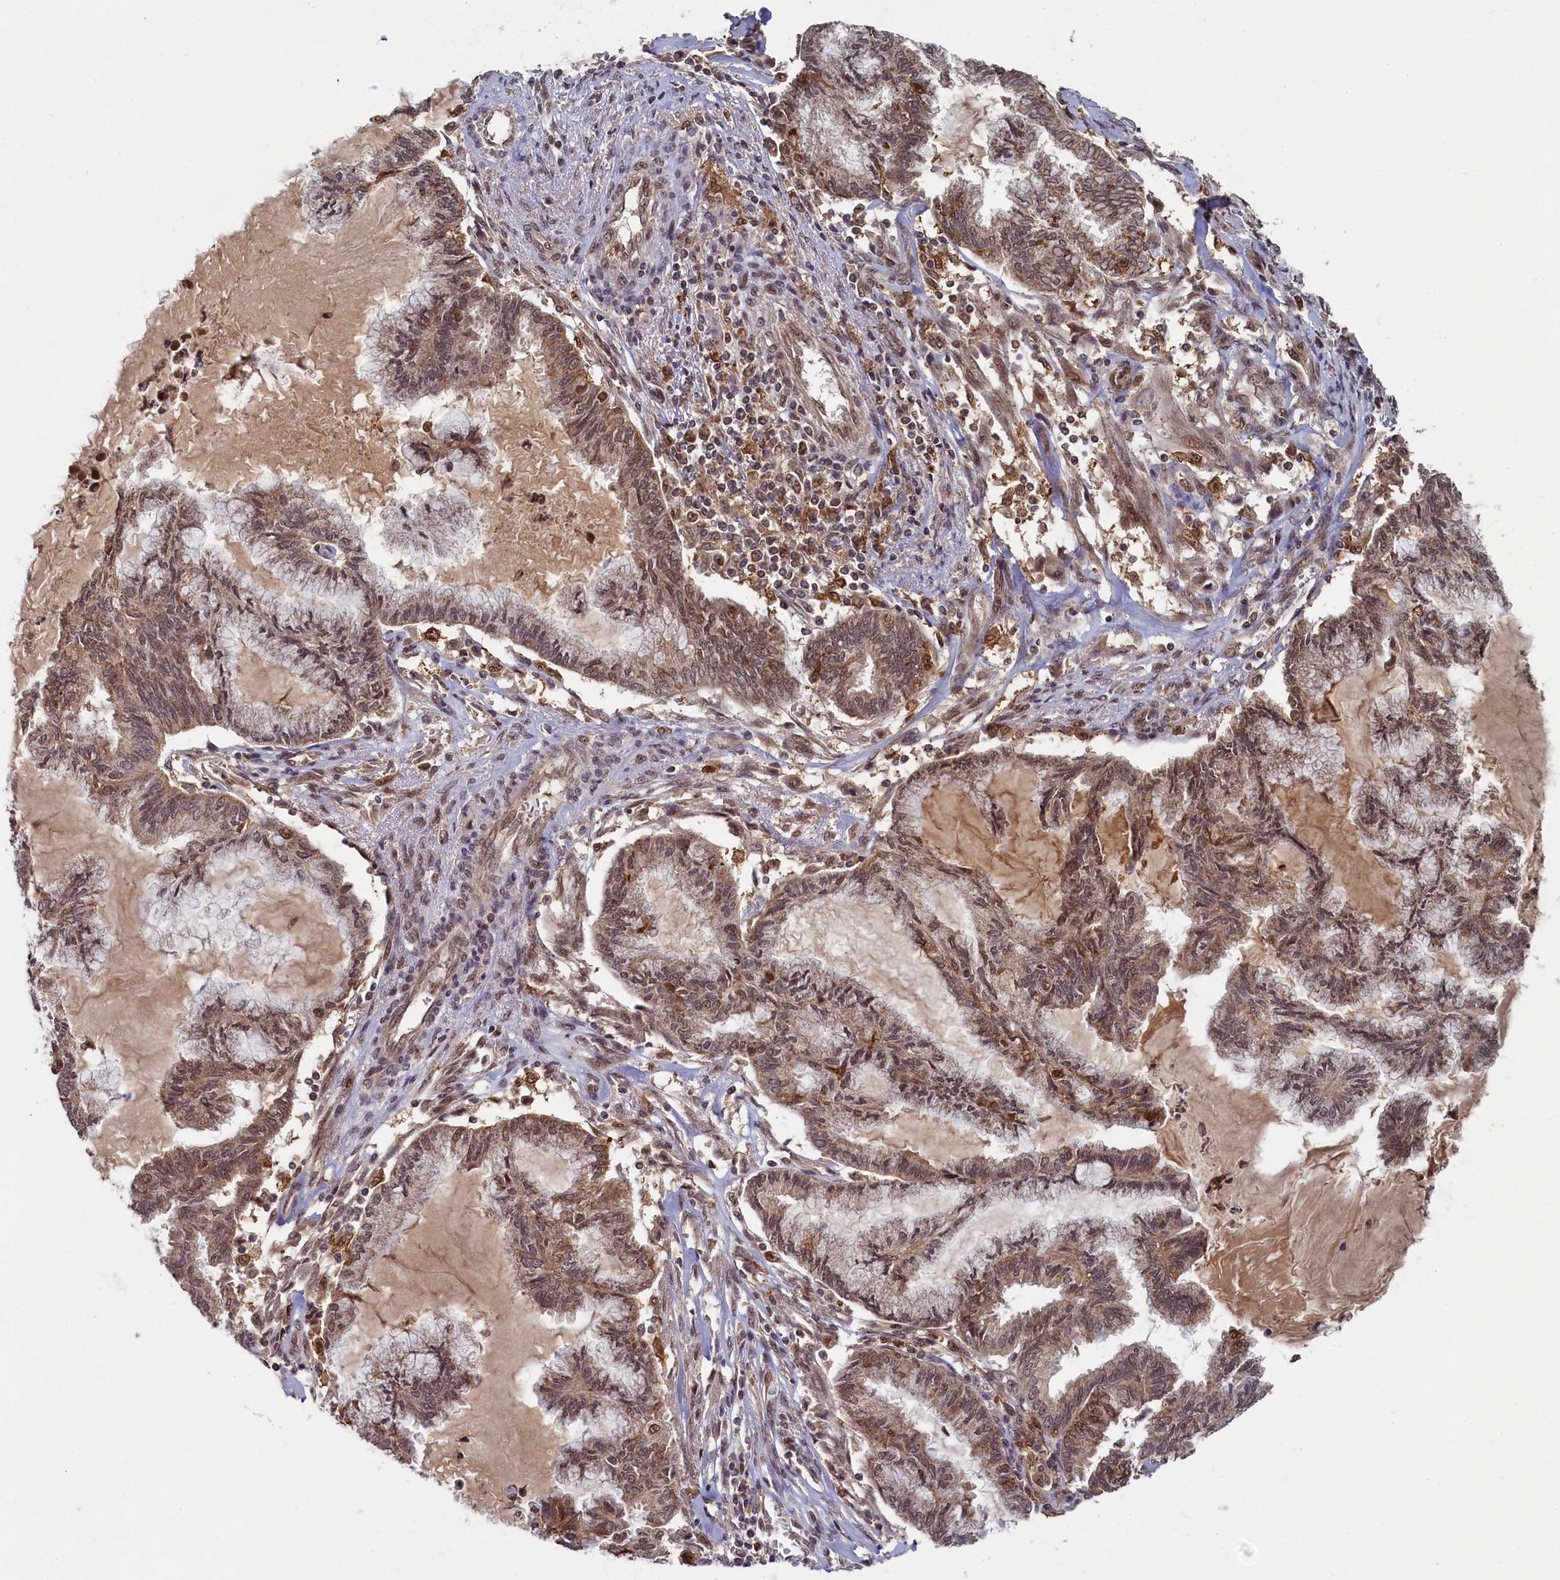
{"staining": {"intensity": "moderate", "quantity": ">75%", "location": "cytoplasmic/membranous,nuclear"}, "tissue": "endometrial cancer", "cell_type": "Tumor cells", "image_type": "cancer", "snomed": [{"axis": "morphology", "description": "Adenocarcinoma, NOS"}, {"axis": "topography", "description": "Endometrium"}], "caption": "An IHC image of neoplastic tissue is shown. Protein staining in brown shows moderate cytoplasmic/membranous and nuclear positivity in endometrial cancer (adenocarcinoma) within tumor cells.", "gene": "BRCA1", "patient": {"sex": "female", "age": 86}}